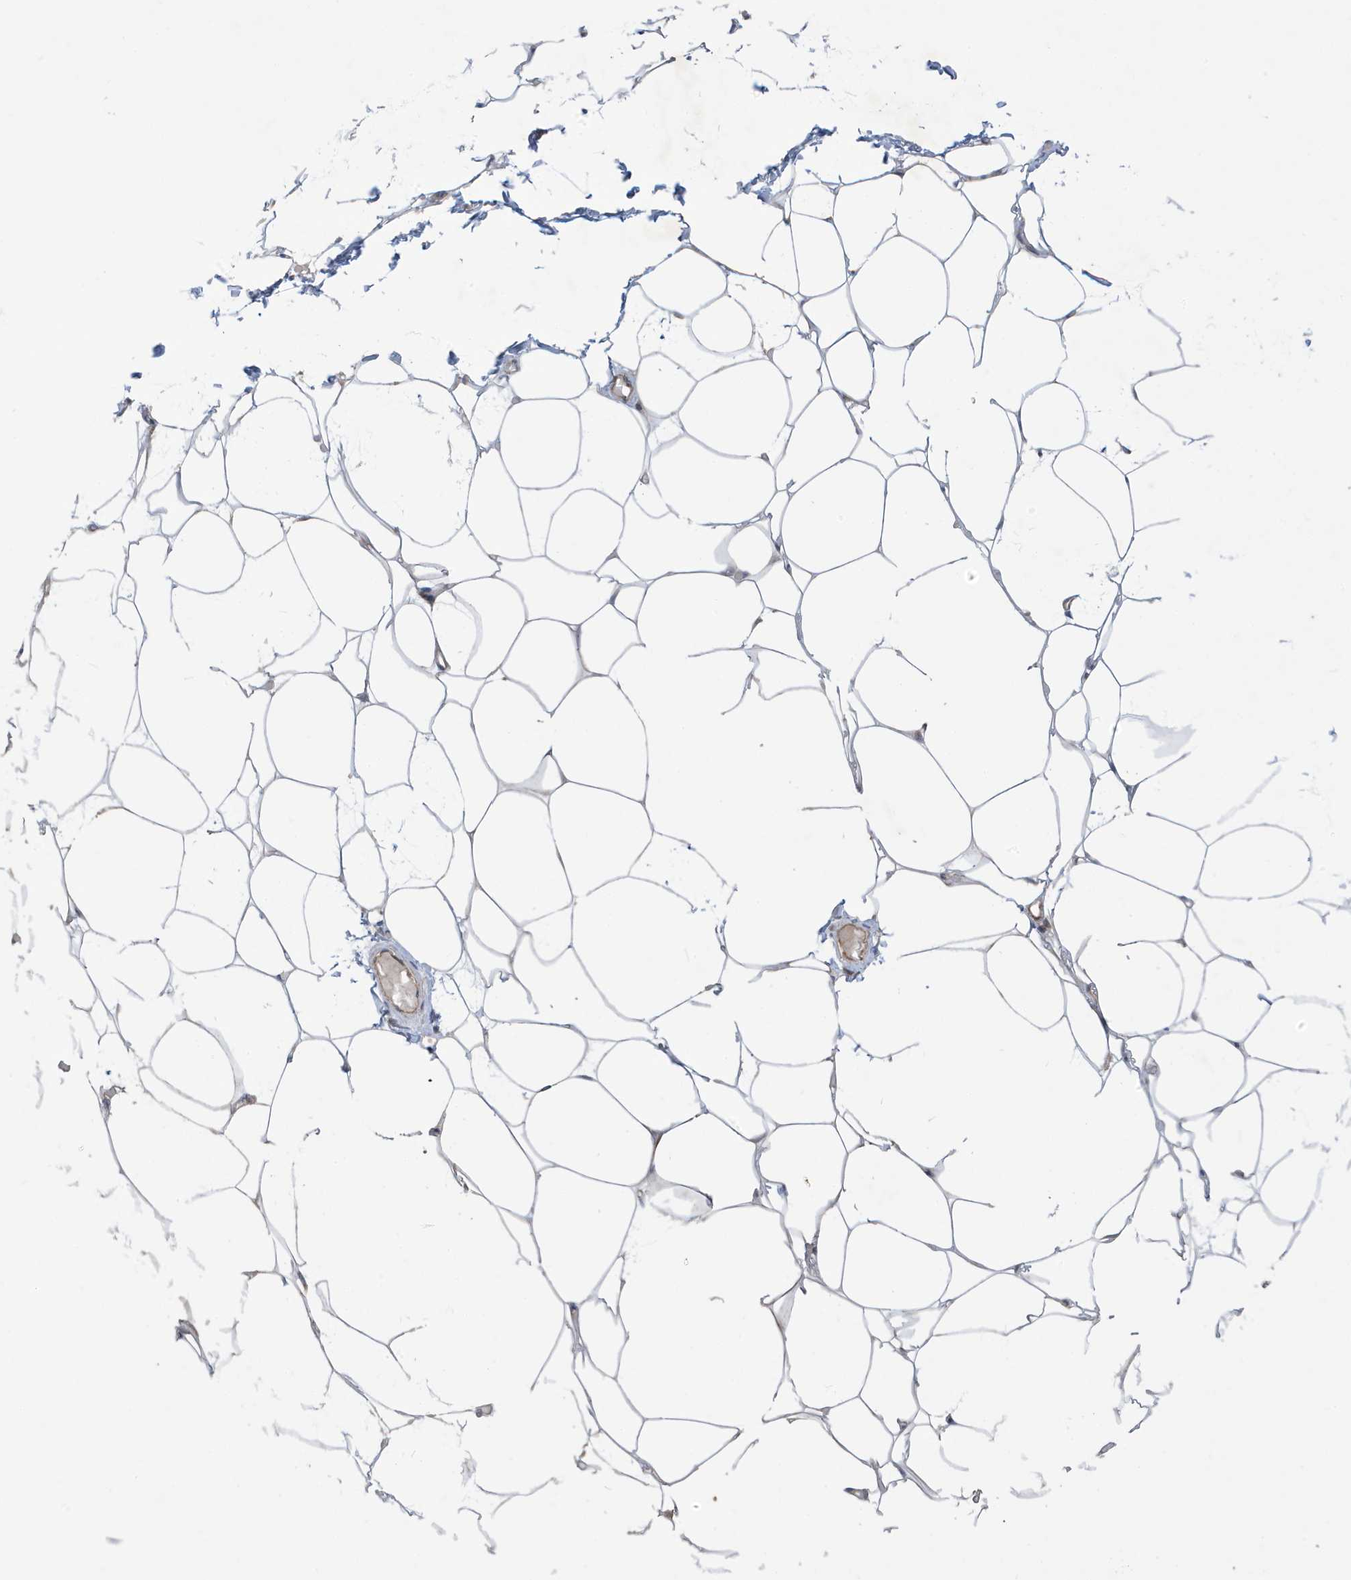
{"staining": {"intensity": "negative", "quantity": "none", "location": "none"}, "tissue": "adipose tissue", "cell_type": "Adipocytes", "image_type": "normal", "snomed": [{"axis": "morphology", "description": "Normal tissue, NOS"}, {"axis": "topography", "description": "Breast"}], "caption": "IHC photomicrograph of normal adipose tissue stained for a protein (brown), which exhibits no expression in adipocytes. (DAB immunohistochemistry (IHC), high magnification).", "gene": "ATP13A5", "patient": {"sex": "female", "age": 23}}